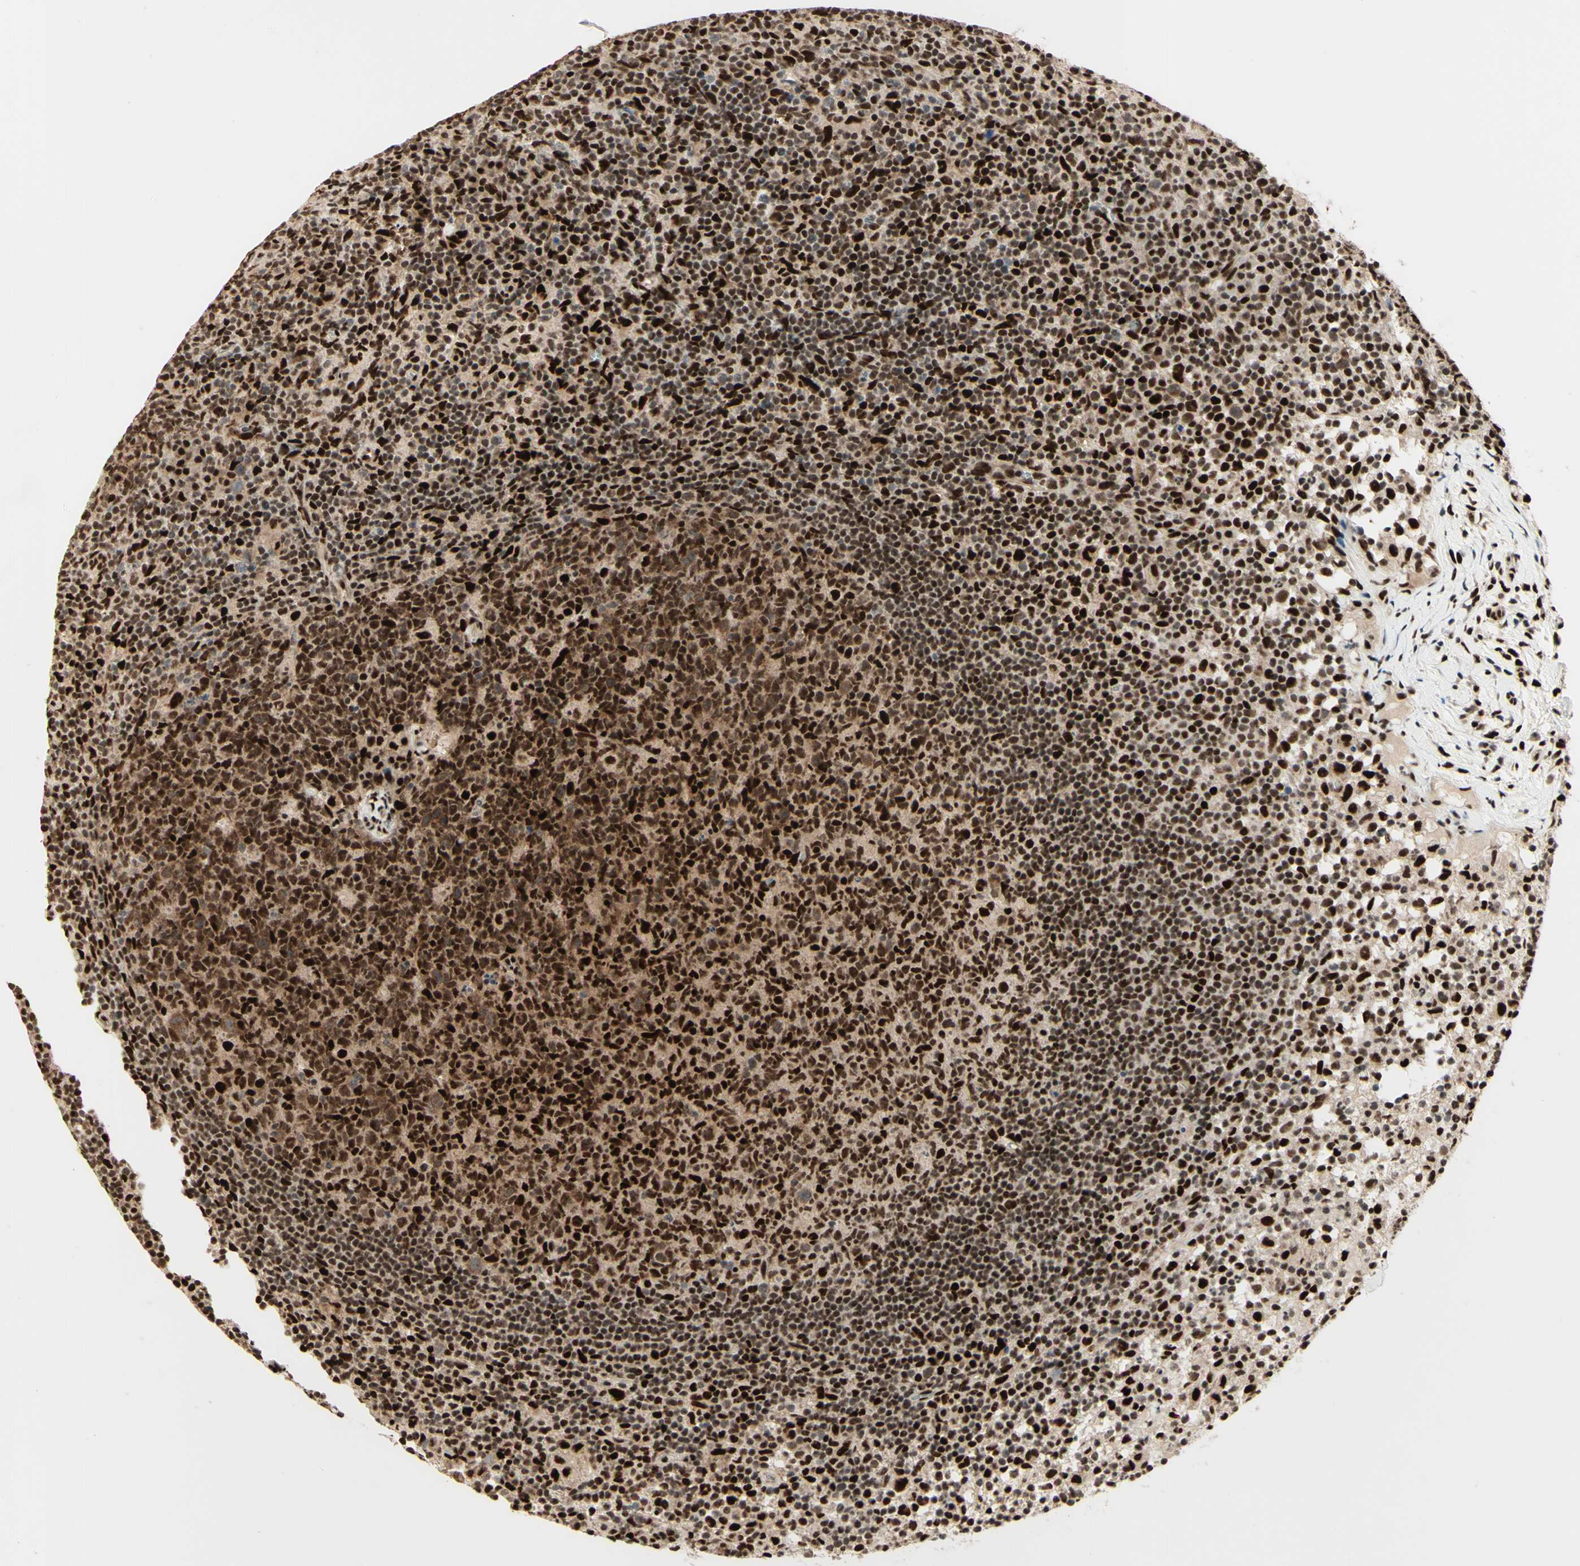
{"staining": {"intensity": "strong", "quantity": ">75%", "location": "nuclear"}, "tissue": "lymph node", "cell_type": "Germinal center cells", "image_type": "normal", "snomed": [{"axis": "morphology", "description": "Normal tissue, NOS"}, {"axis": "morphology", "description": "Inflammation, NOS"}, {"axis": "topography", "description": "Lymph node"}], "caption": "IHC (DAB) staining of normal human lymph node displays strong nuclear protein expression in approximately >75% of germinal center cells. (Brightfield microscopy of DAB IHC at high magnification).", "gene": "NR3C1", "patient": {"sex": "male", "age": 55}}